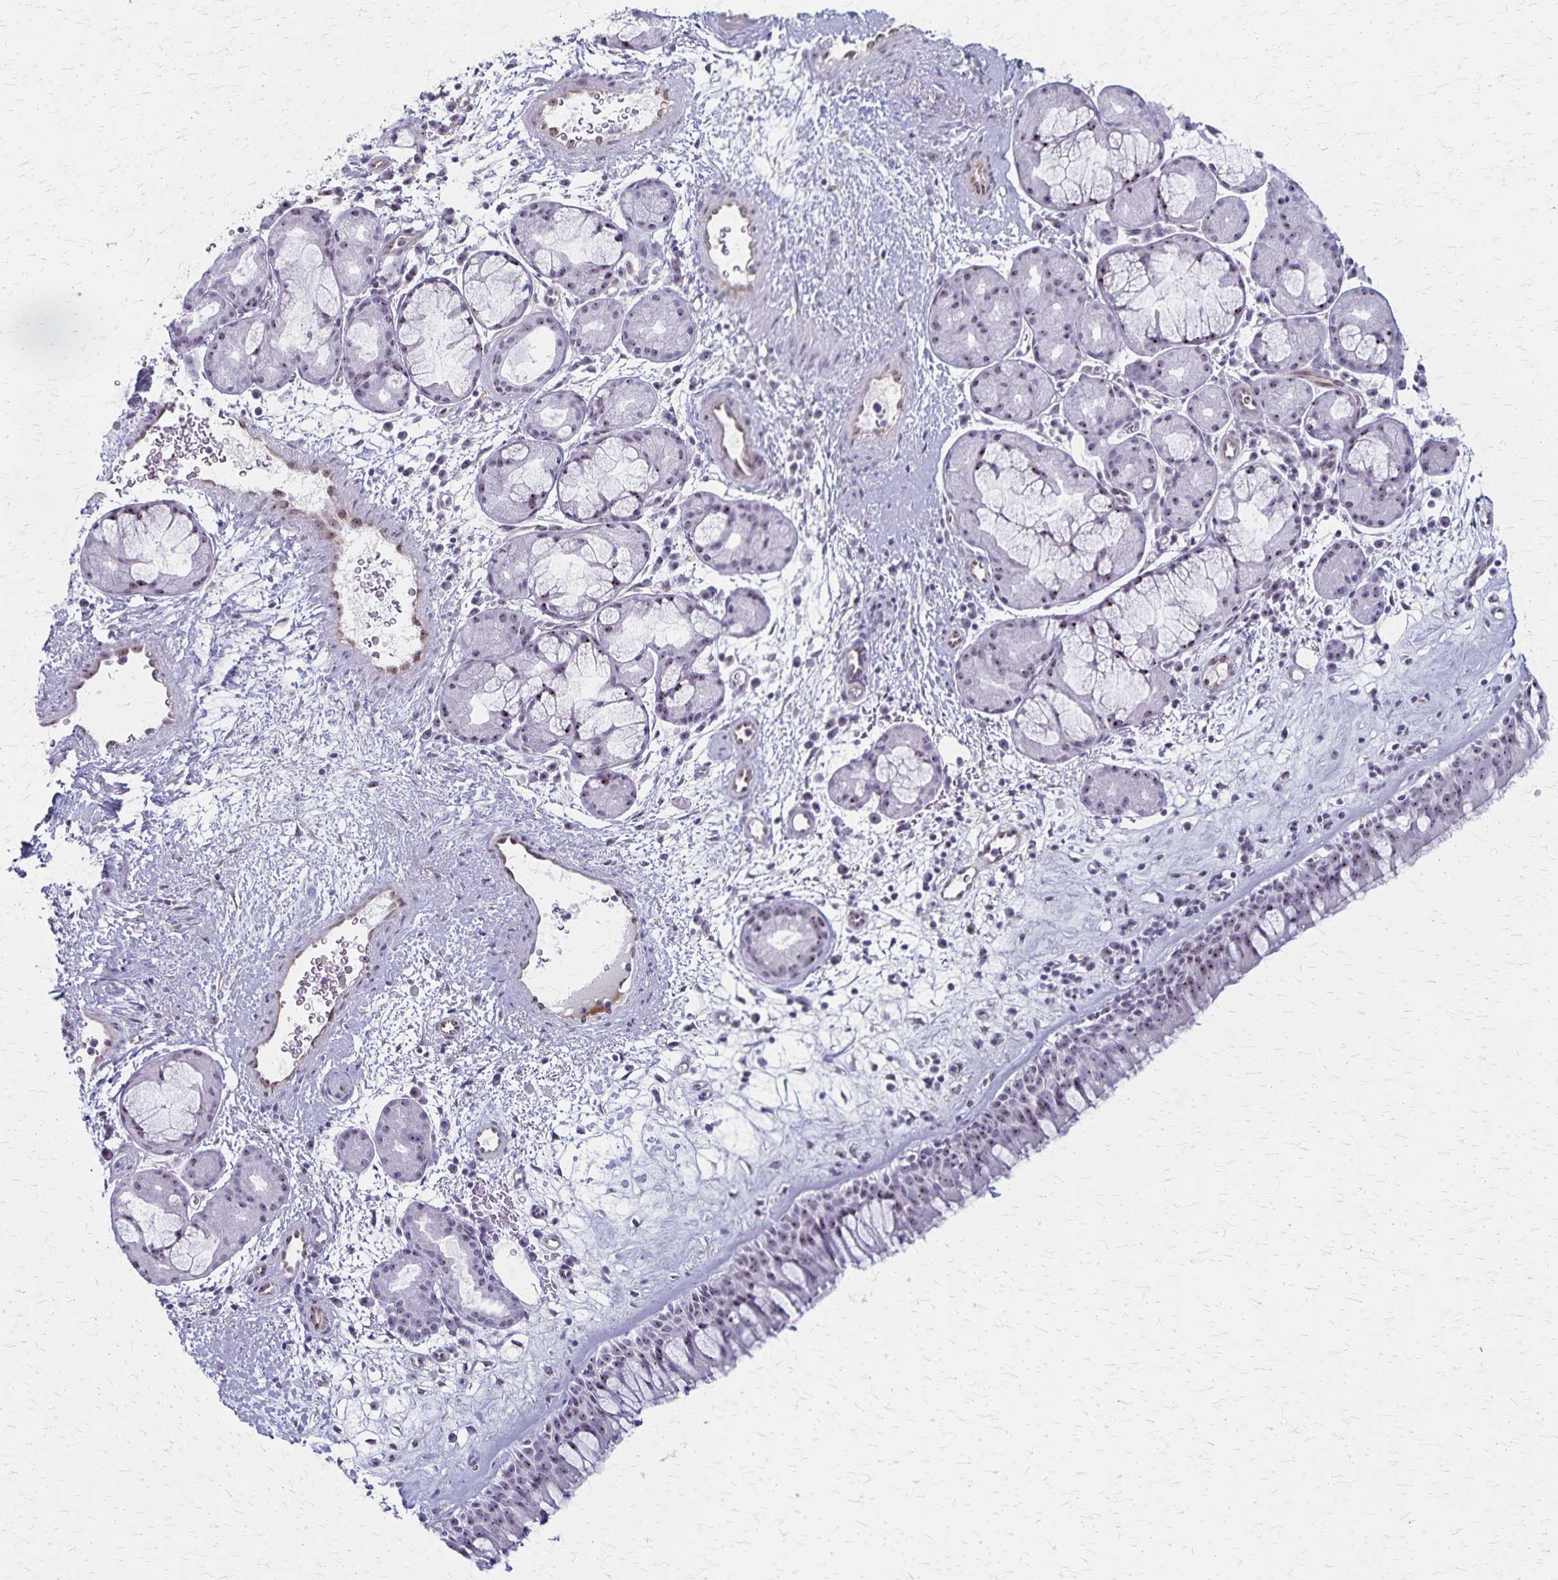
{"staining": {"intensity": "moderate", "quantity": ">75%", "location": "nuclear"}, "tissue": "nasopharynx", "cell_type": "Respiratory epithelial cells", "image_type": "normal", "snomed": [{"axis": "morphology", "description": "Normal tissue, NOS"}, {"axis": "topography", "description": "Nasopharynx"}], "caption": "Brown immunohistochemical staining in normal nasopharynx demonstrates moderate nuclear staining in approximately >75% of respiratory epithelial cells.", "gene": "DLK2", "patient": {"sex": "male", "age": 65}}